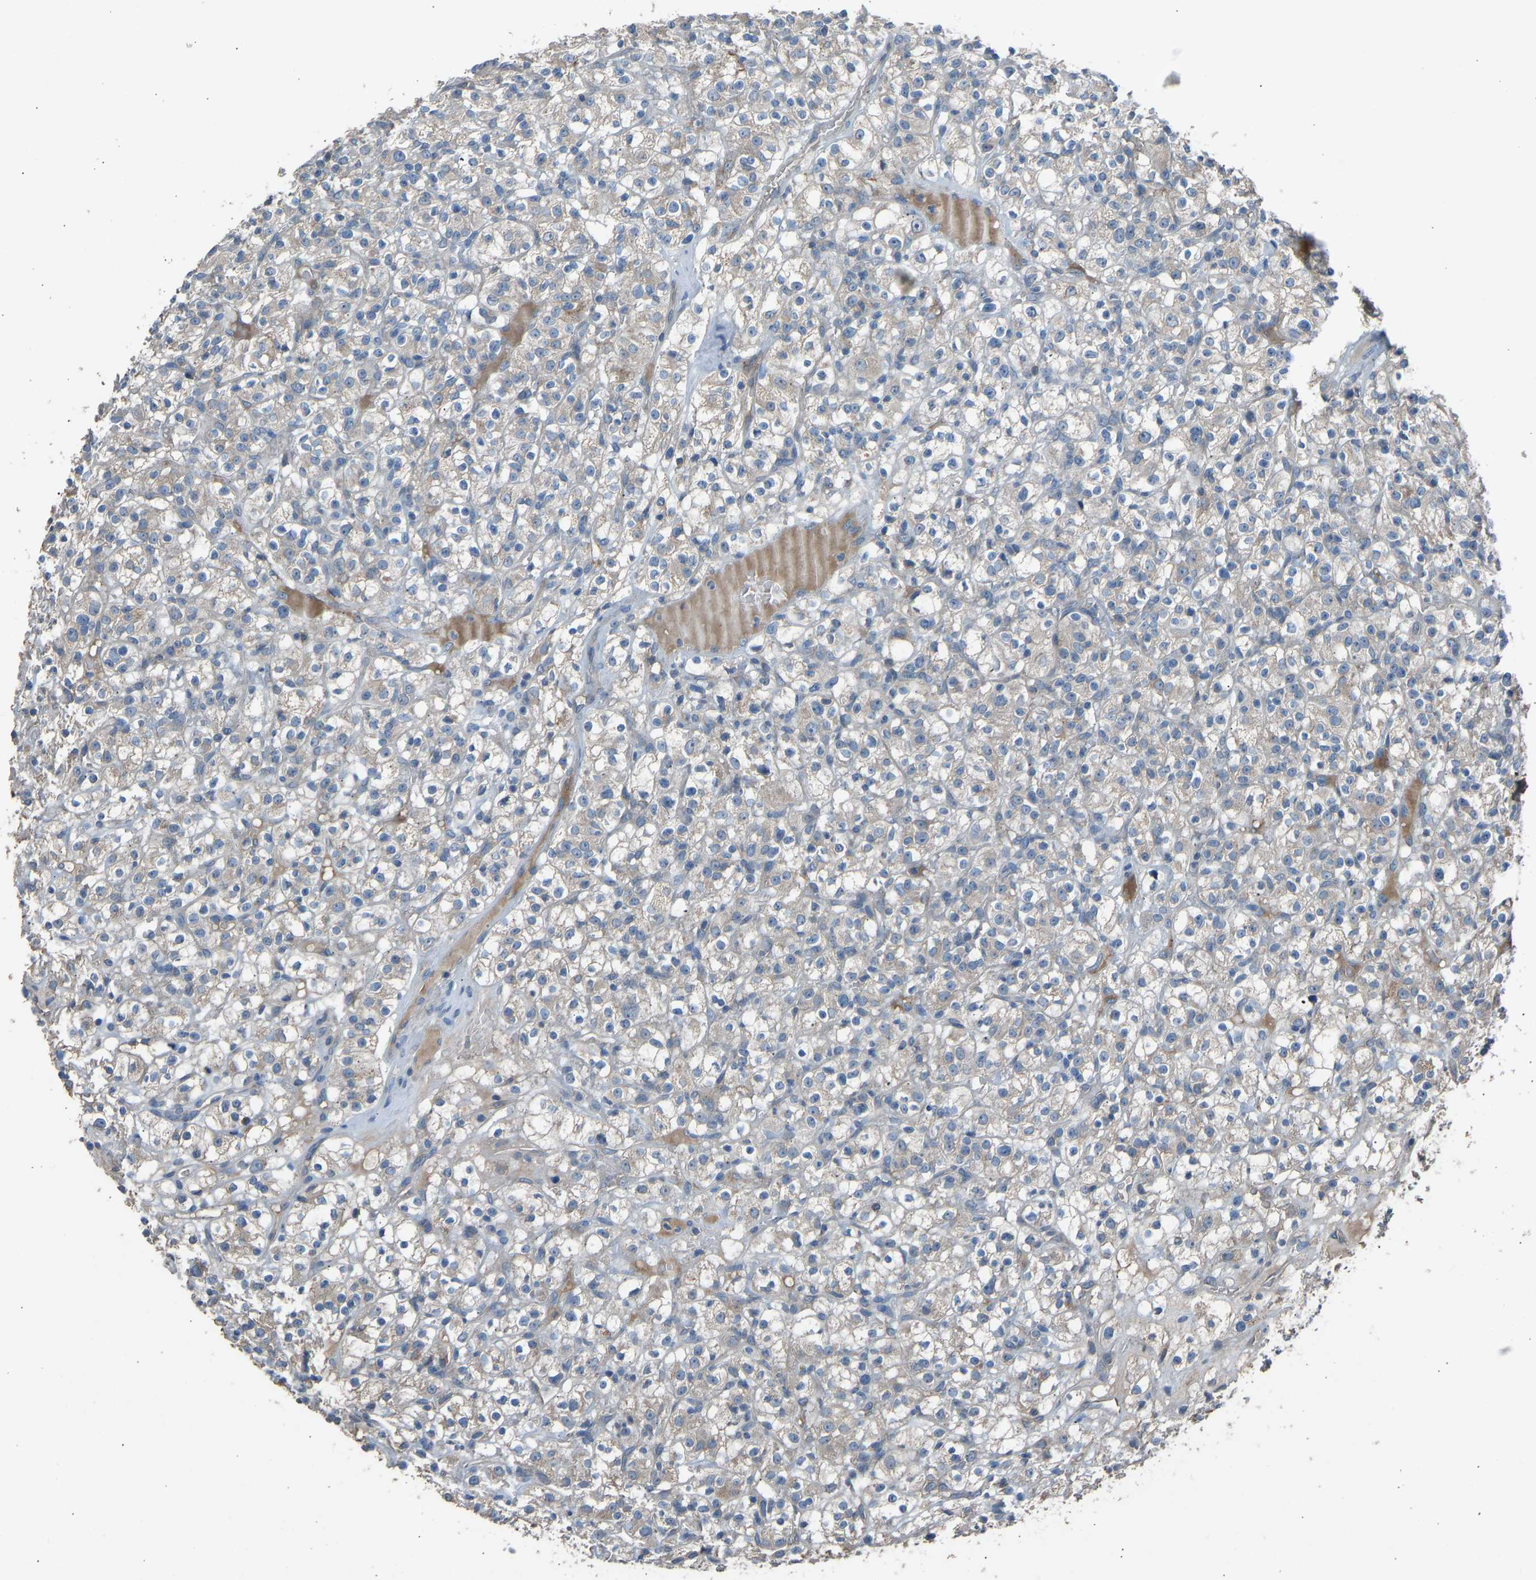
{"staining": {"intensity": "weak", "quantity": "<25%", "location": "cytoplasmic/membranous"}, "tissue": "renal cancer", "cell_type": "Tumor cells", "image_type": "cancer", "snomed": [{"axis": "morphology", "description": "Normal tissue, NOS"}, {"axis": "morphology", "description": "Adenocarcinoma, NOS"}, {"axis": "topography", "description": "Kidney"}], "caption": "This micrograph is of renal cancer (adenocarcinoma) stained with immunohistochemistry (IHC) to label a protein in brown with the nuclei are counter-stained blue. There is no staining in tumor cells.", "gene": "TGFBR3", "patient": {"sex": "female", "age": 72}}